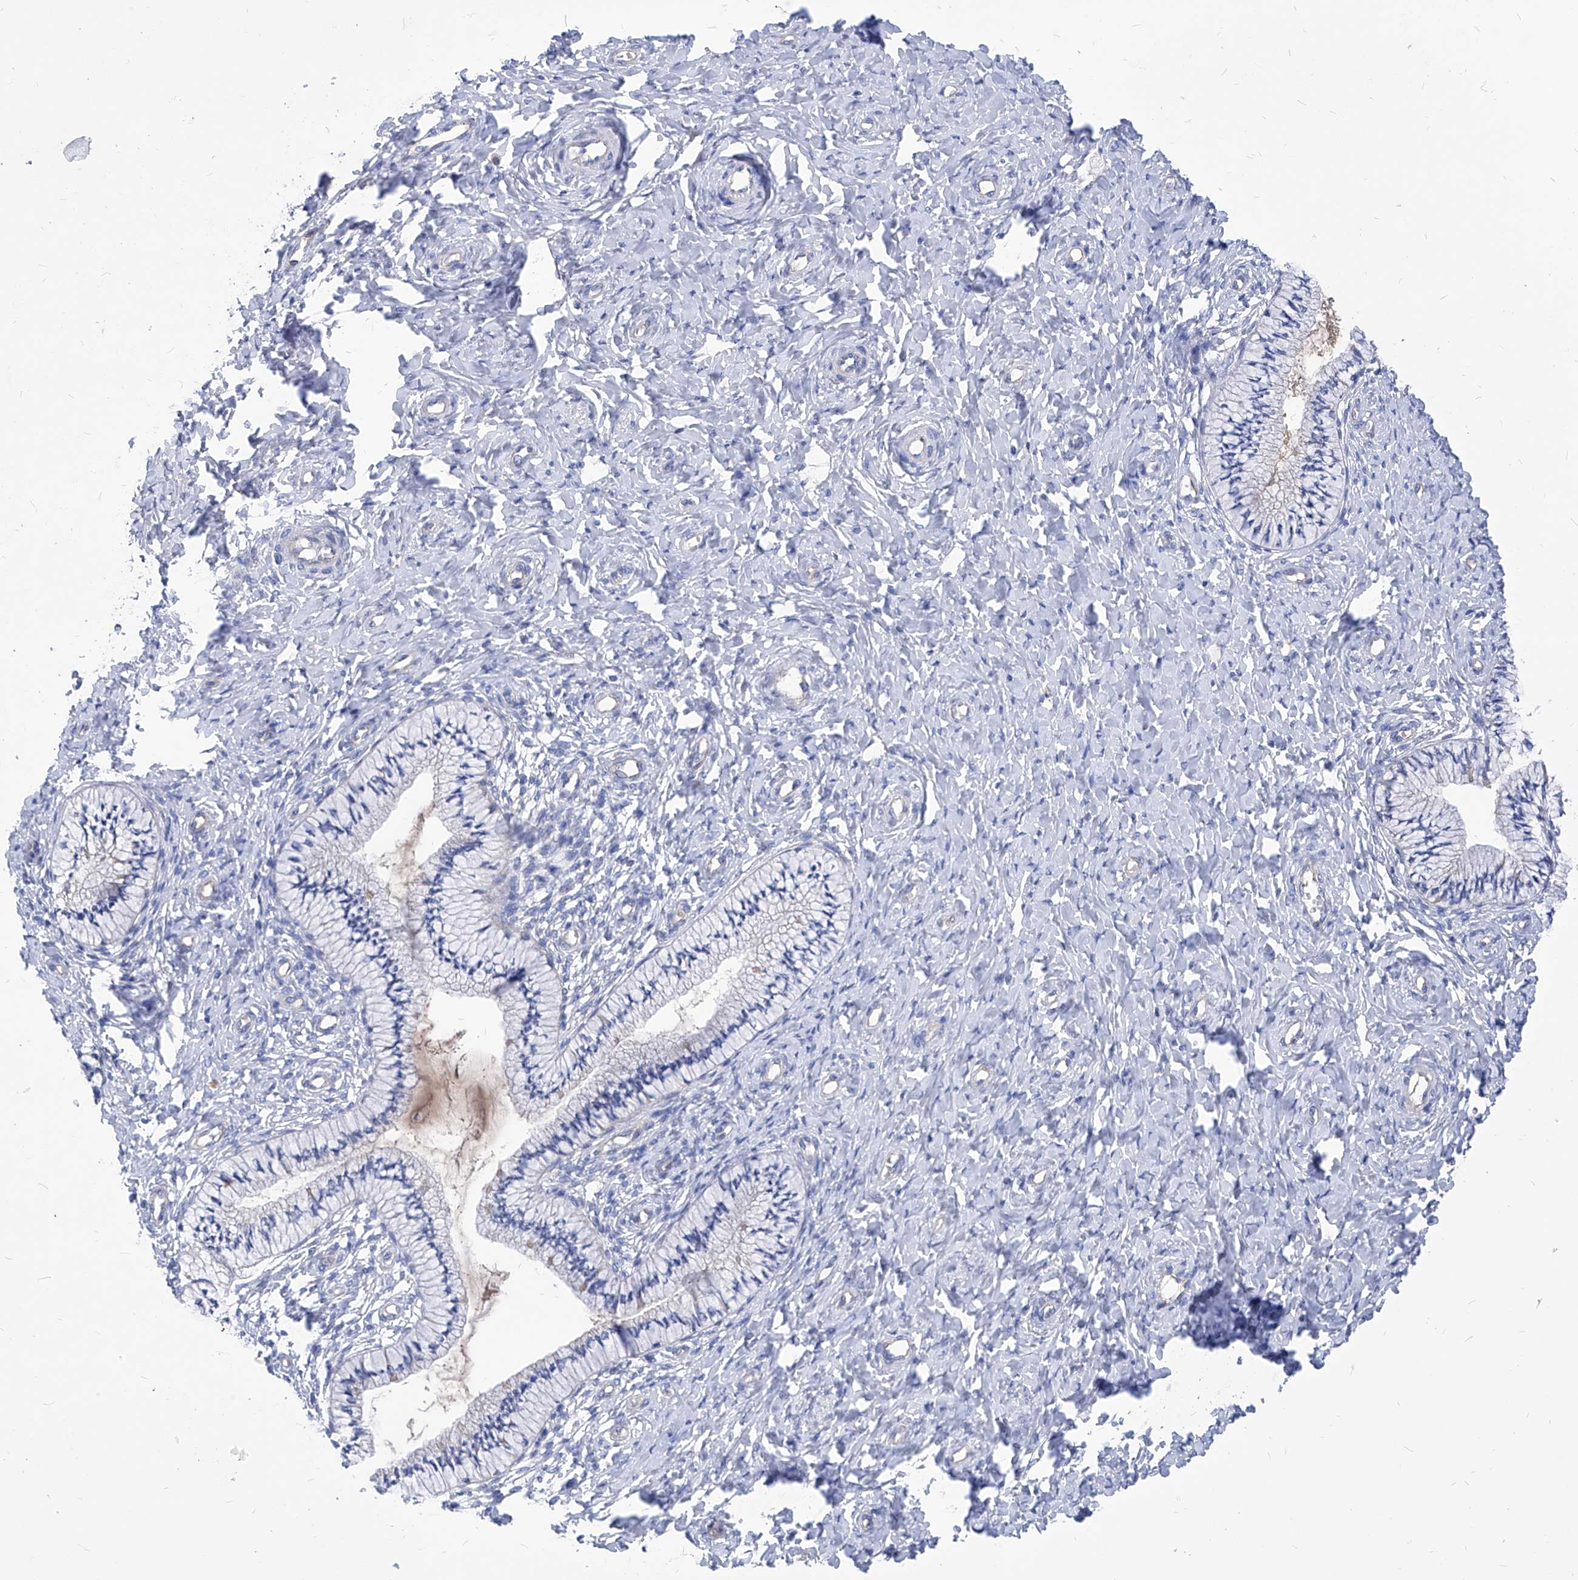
{"staining": {"intensity": "negative", "quantity": "none", "location": "none"}, "tissue": "cervix", "cell_type": "Glandular cells", "image_type": "normal", "snomed": [{"axis": "morphology", "description": "Normal tissue, NOS"}, {"axis": "topography", "description": "Cervix"}], "caption": "A high-resolution photomicrograph shows immunohistochemistry (IHC) staining of normal cervix, which exhibits no significant expression in glandular cells. (Stains: DAB (3,3'-diaminobenzidine) immunohistochemistry (IHC) with hematoxylin counter stain, Microscopy: brightfield microscopy at high magnification).", "gene": "XPNPEP1", "patient": {"sex": "female", "age": 36}}